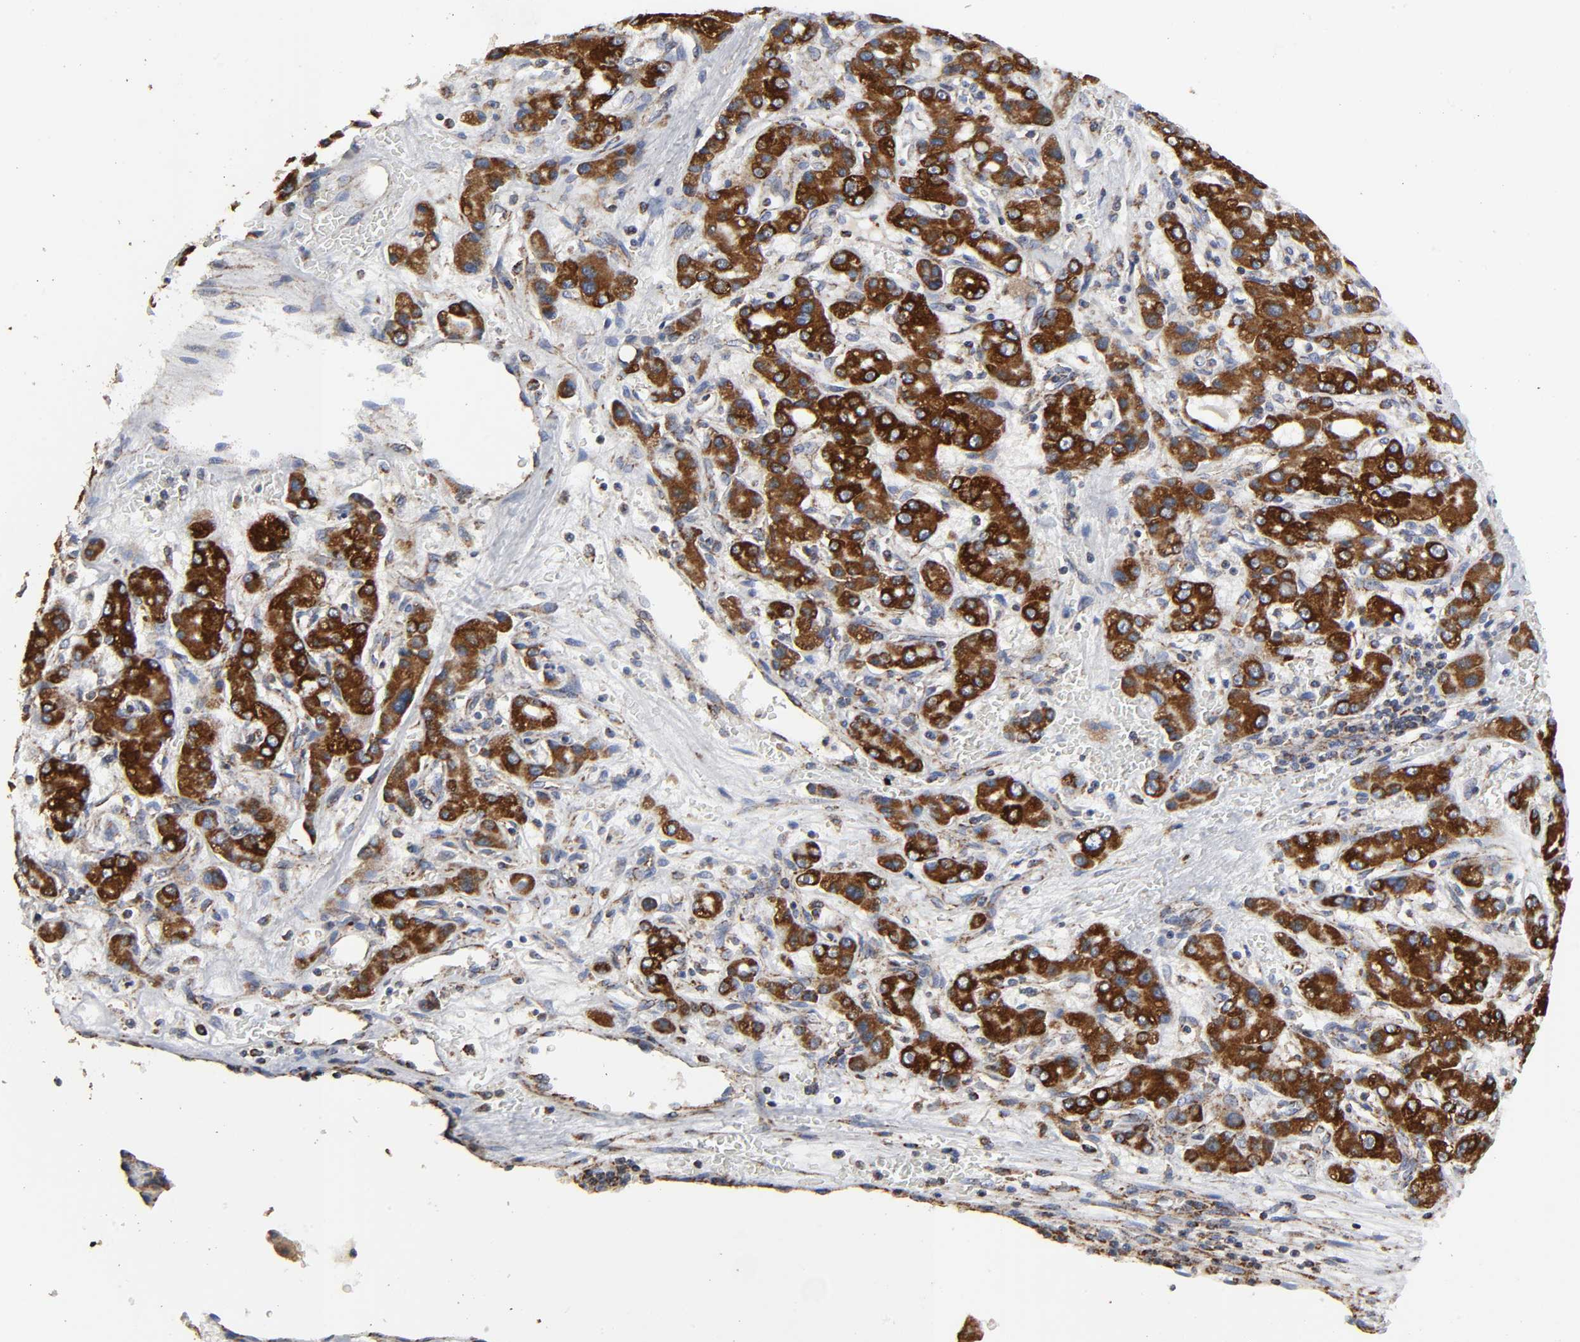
{"staining": {"intensity": "strong", "quantity": ">75%", "location": "cytoplasmic/membranous"}, "tissue": "liver cancer", "cell_type": "Tumor cells", "image_type": "cancer", "snomed": [{"axis": "morphology", "description": "Carcinoma, Hepatocellular, NOS"}, {"axis": "topography", "description": "Liver"}], "caption": "Protein staining displays strong cytoplasmic/membranous positivity in approximately >75% of tumor cells in liver cancer (hepatocellular carcinoma).", "gene": "COX6B1", "patient": {"sex": "male", "age": 55}}